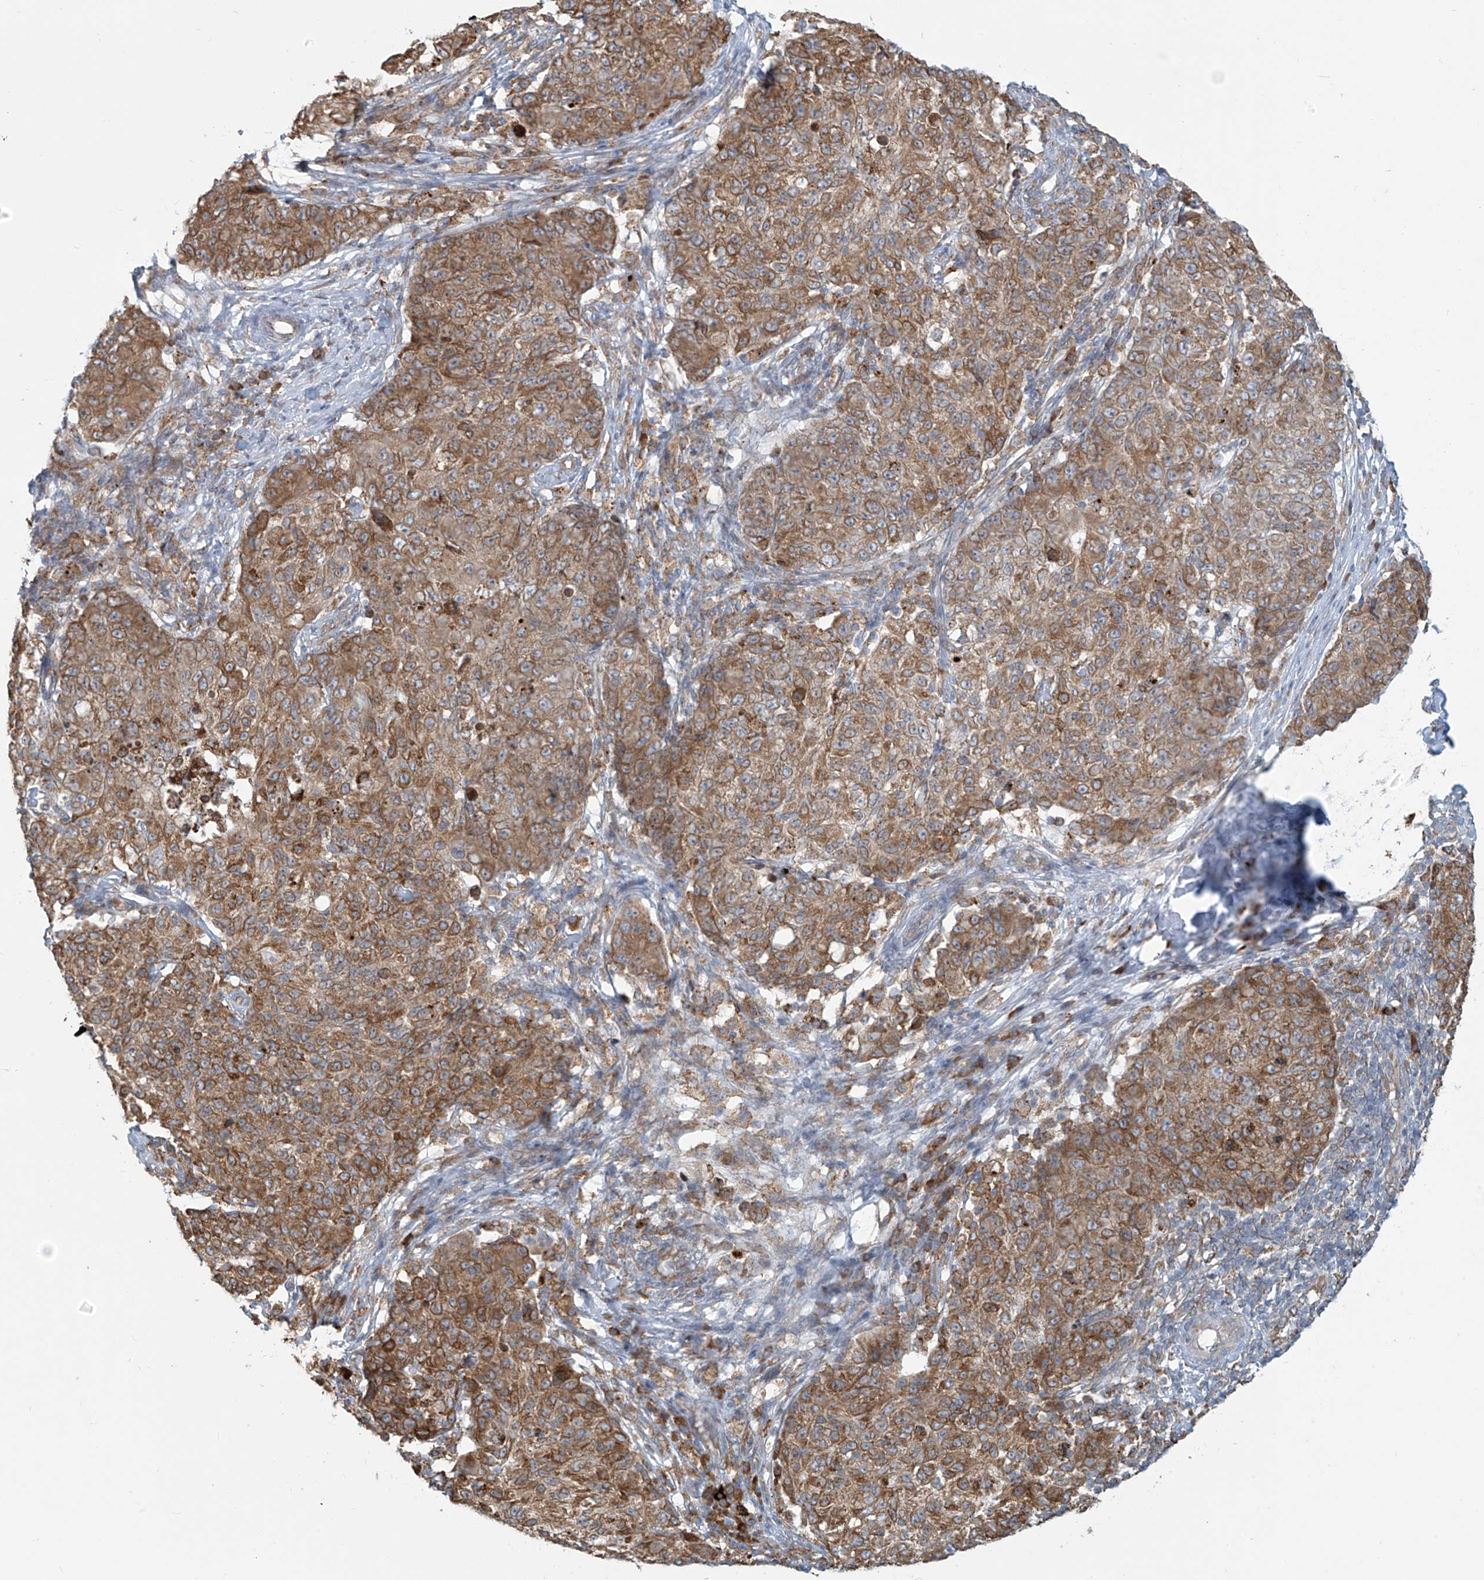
{"staining": {"intensity": "moderate", "quantity": ">75%", "location": "cytoplasmic/membranous"}, "tissue": "ovarian cancer", "cell_type": "Tumor cells", "image_type": "cancer", "snomed": [{"axis": "morphology", "description": "Carcinoma, endometroid"}, {"axis": "topography", "description": "Ovary"}], "caption": "DAB immunohistochemical staining of human ovarian cancer (endometroid carcinoma) reveals moderate cytoplasmic/membranous protein staining in approximately >75% of tumor cells.", "gene": "KATNIP", "patient": {"sex": "female", "age": 42}}